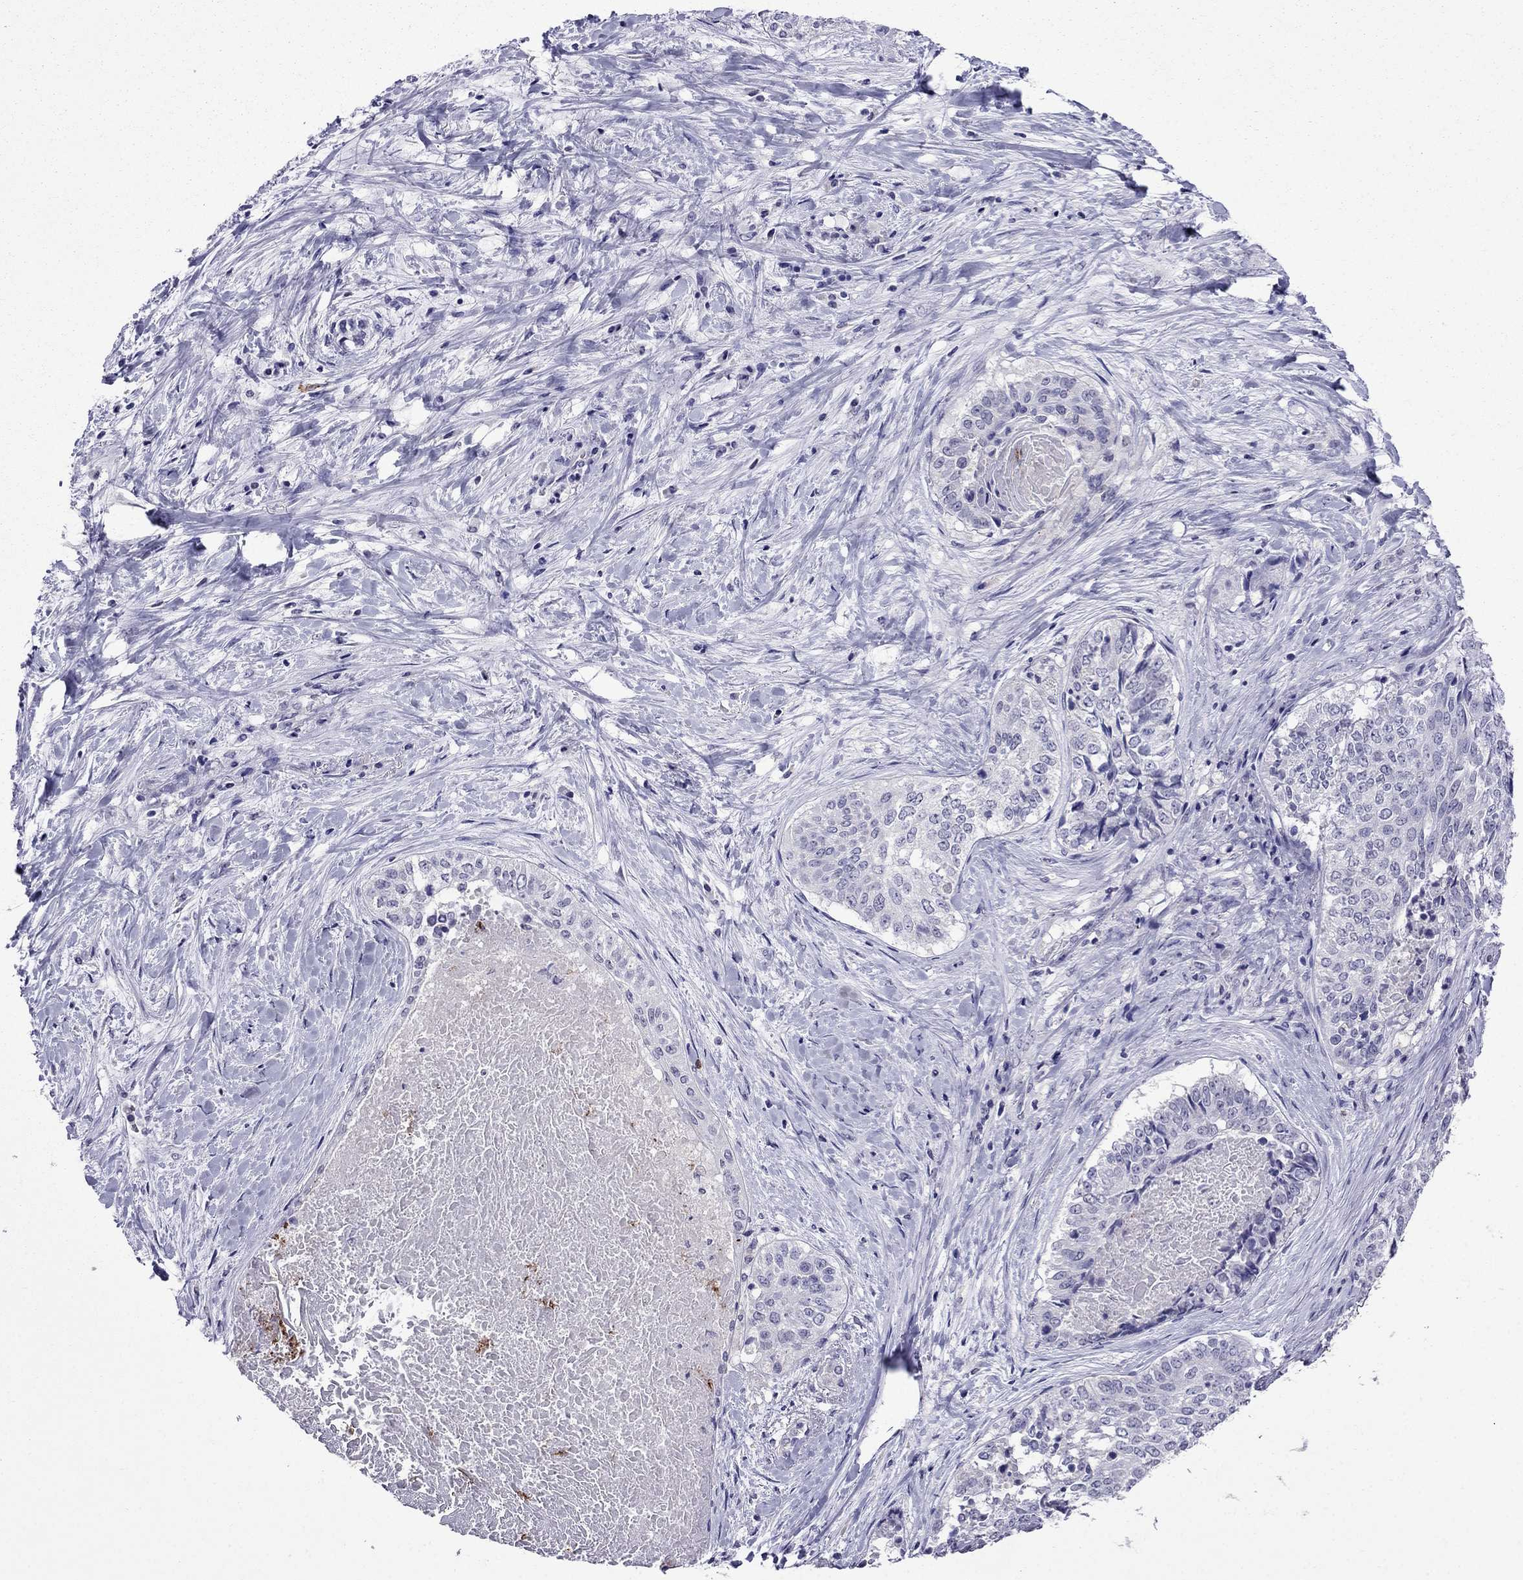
{"staining": {"intensity": "negative", "quantity": "none", "location": "none"}, "tissue": "lung cancer", "cell_type": "Tumor cells", "image_type": "cancer", "snomed": [{"axis": "morphology", "description": "Squamous cell carcinoma, NOS"}, {"axis": "topography", "description": "Lung"}], "caption": "A histopathology image of lung cancer (squamous cell carcinoma) stained for a protein displays no brown staining in tumor cells.", "gene": "OLFM4", "patient": {"sex": "male", "age": 64}}